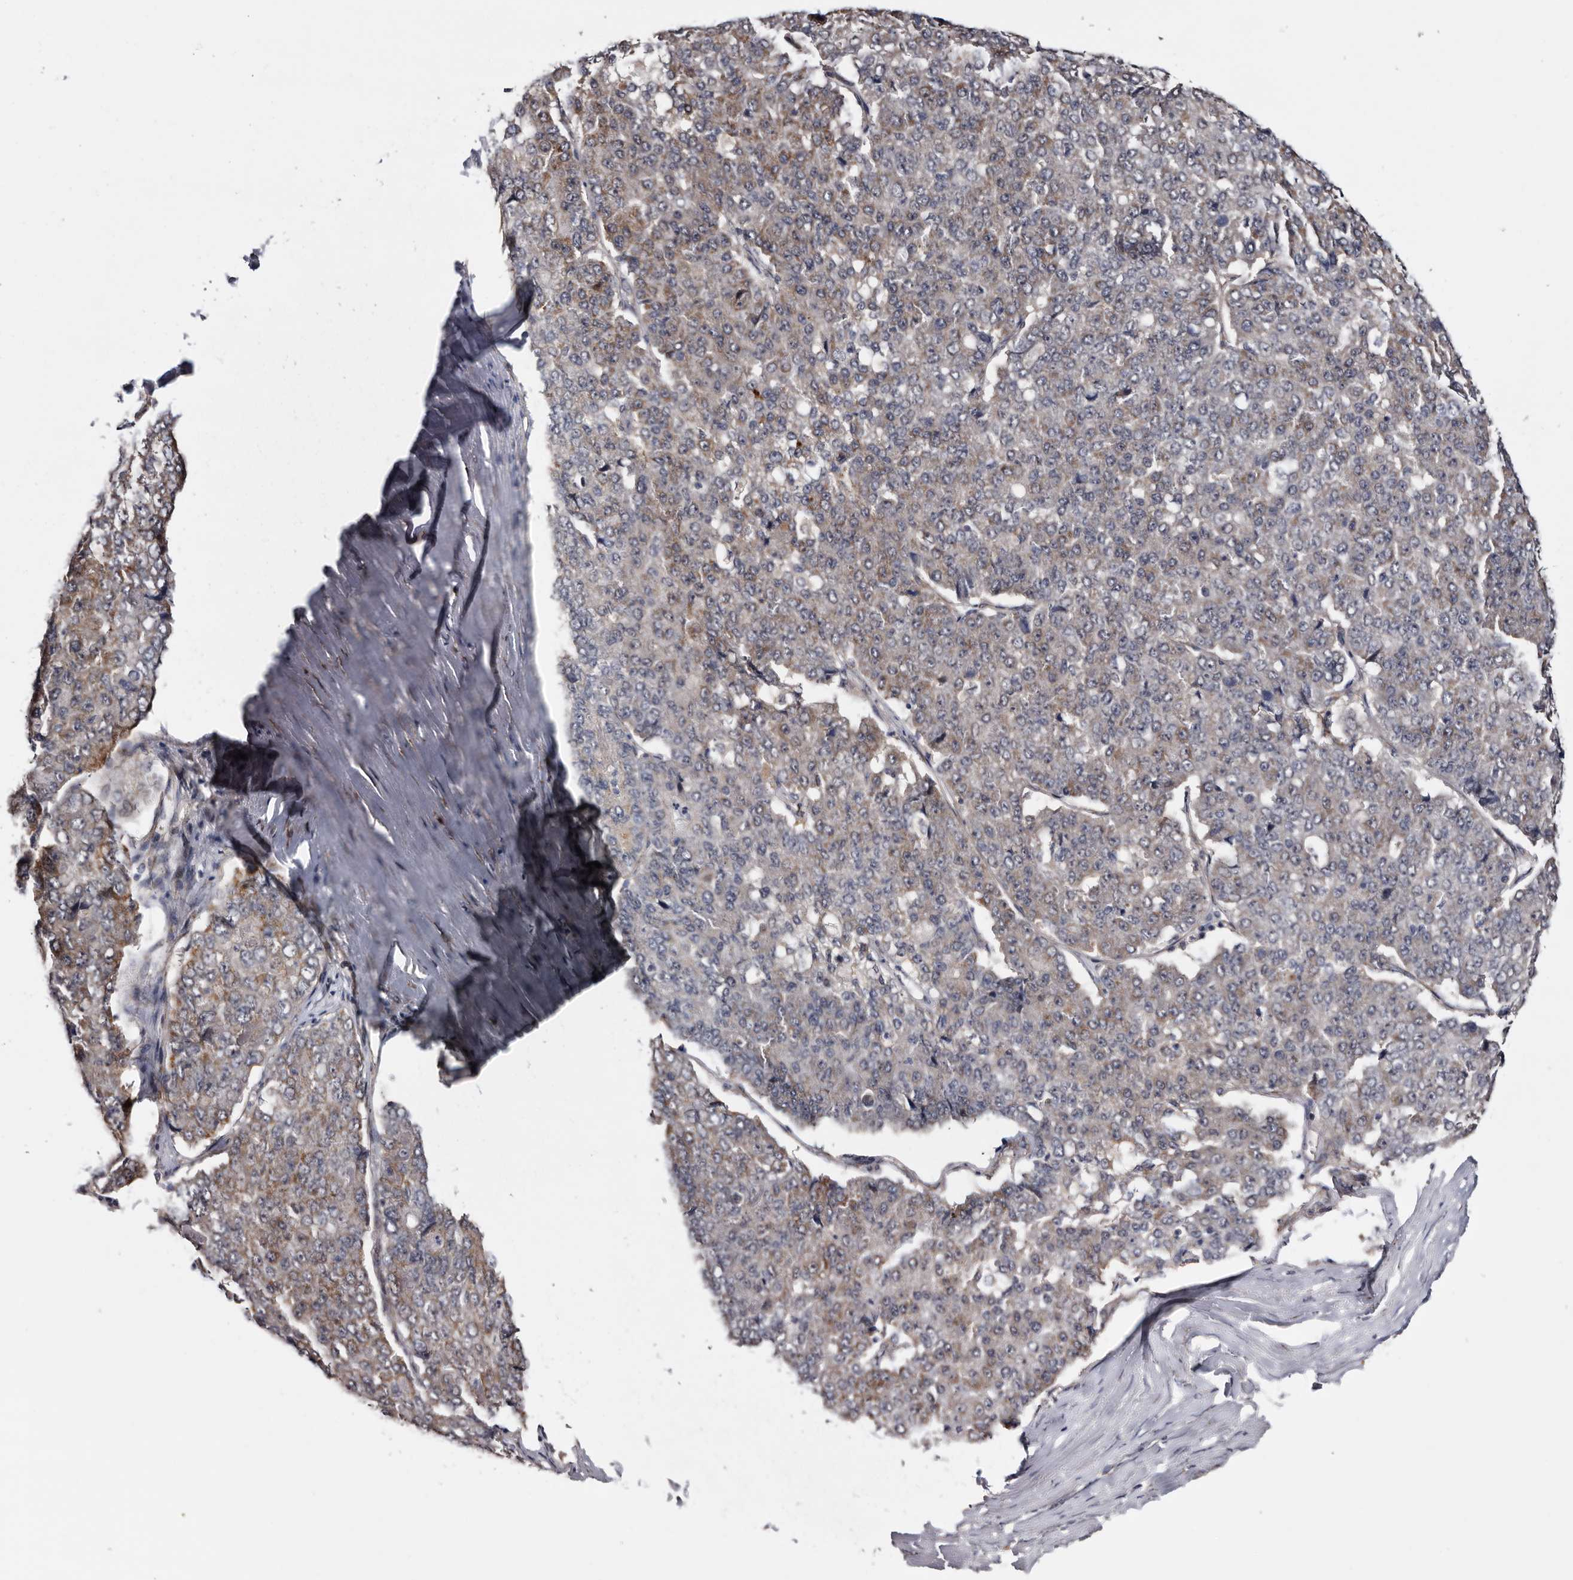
{"staining": {"intensity": "weak", "quantity": "<25%", "location": "cytoplasmic/membranous"}, "tissue": "pancreatic cancer", "cell_type": "Tumor cells", "image_type": "cancer", "snomed": [{"axis": "morphology", "description": "Adenocarcinoma, NOS"}, {"axis": "topography", "description": "Pancreas"}], "caption": "Histopathology image shows no protein staining in tumor cells of pancreatic adenocarcinoma tissue.", "gene": "ARMCX2", "patient": {"sex": "male", "age": 50}}